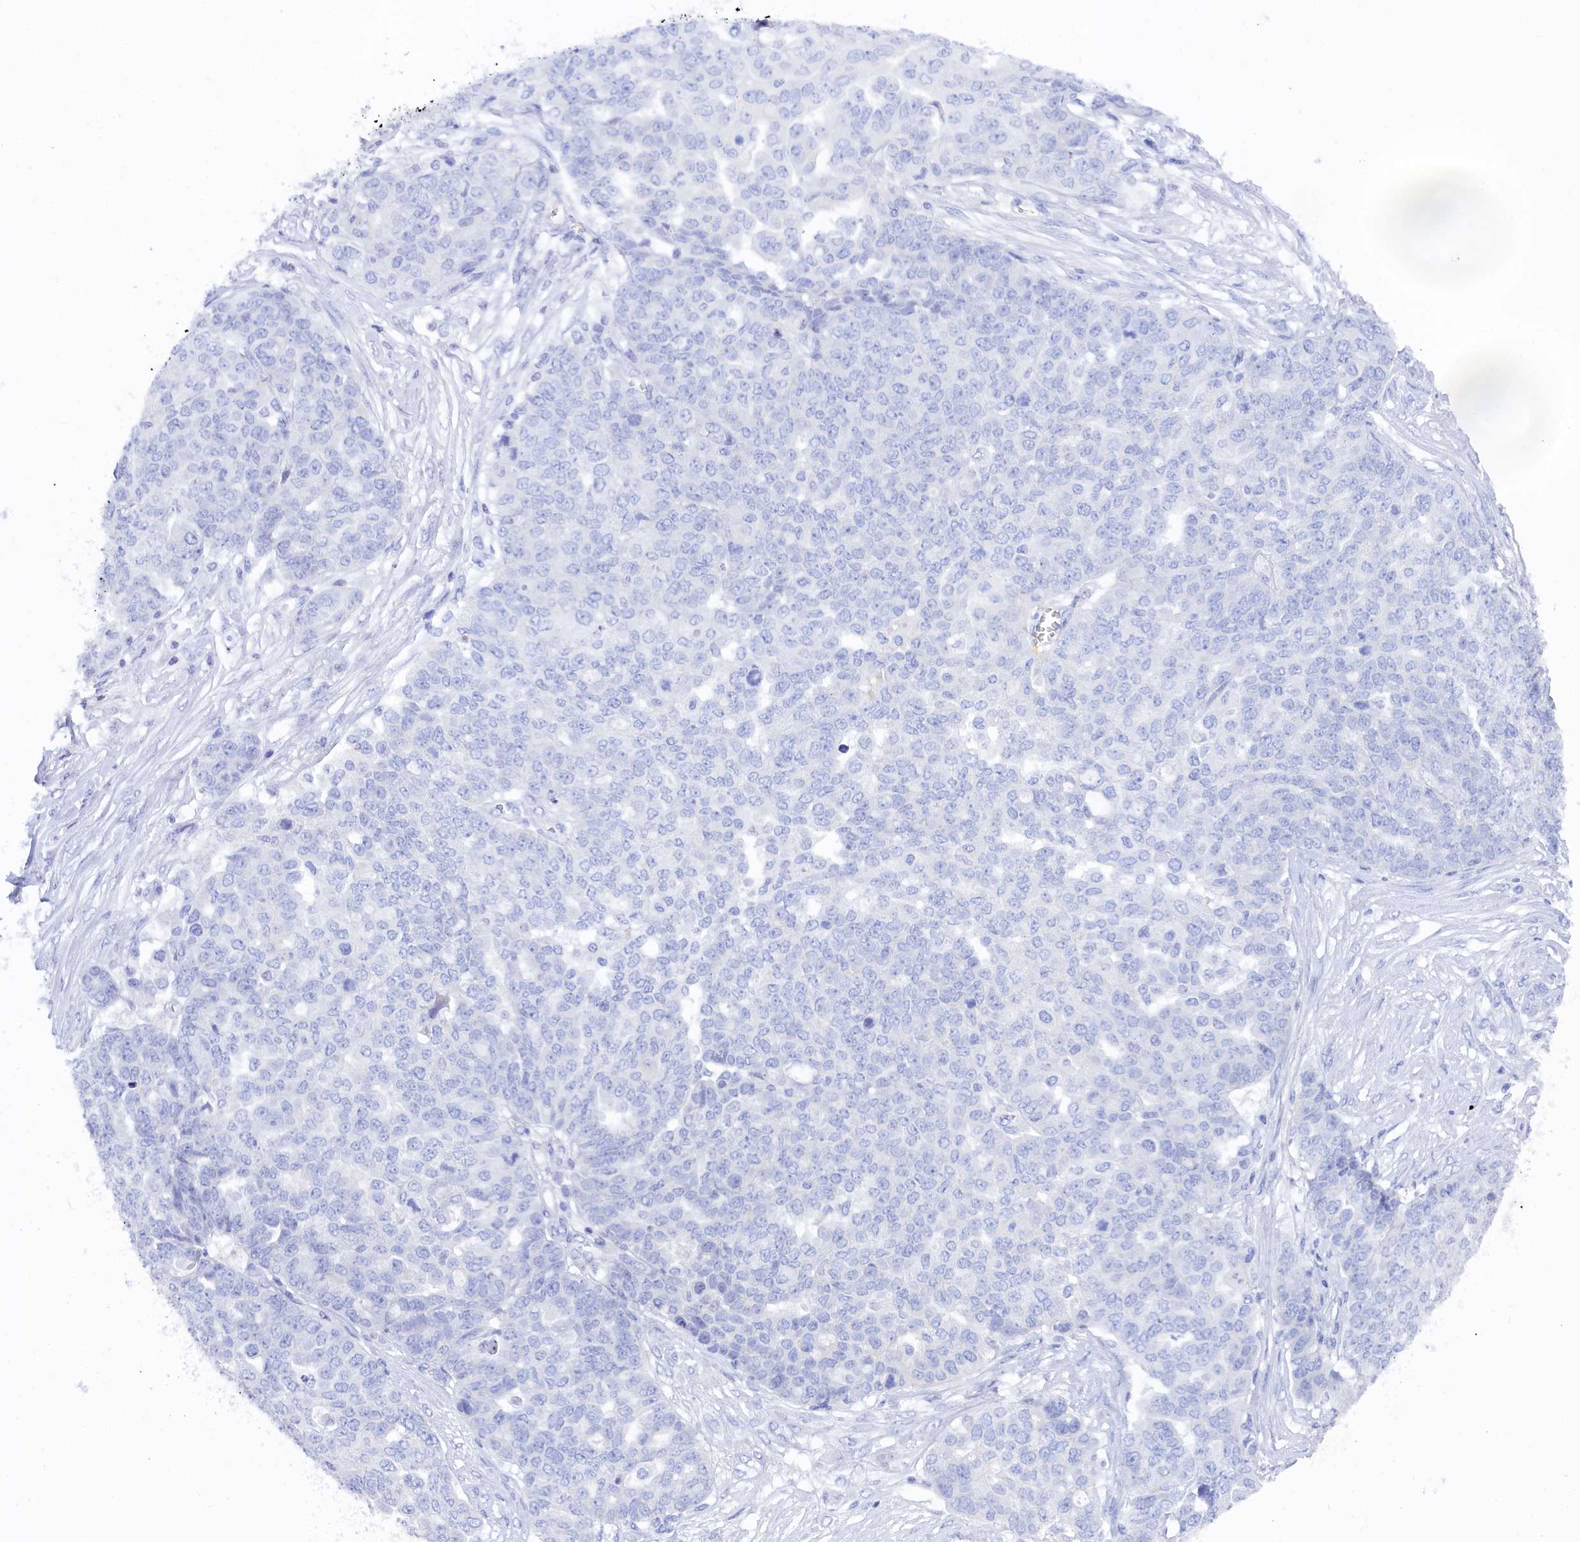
{"staining": {"intensity": "negative", "quantity": "none", "location": "none"}, "tissue": "ovarian cancer", "cell_type": "Tumor cells", "image_type": "cancer", "snomed": [{"axis": "morphology", "description": "Cystadenocarcinoma, serous, NOS"}, {"axis": "topography", "description": "Soft tissue"}, {"axis": "topography", "description": "Ovary"}], "caption": "Tumor cells are negative for brown protein staining in serous cystadenocarcinoma (ovarian).", "gene": "TRIM10", "patient": {"sex": "female", "age": 57}}